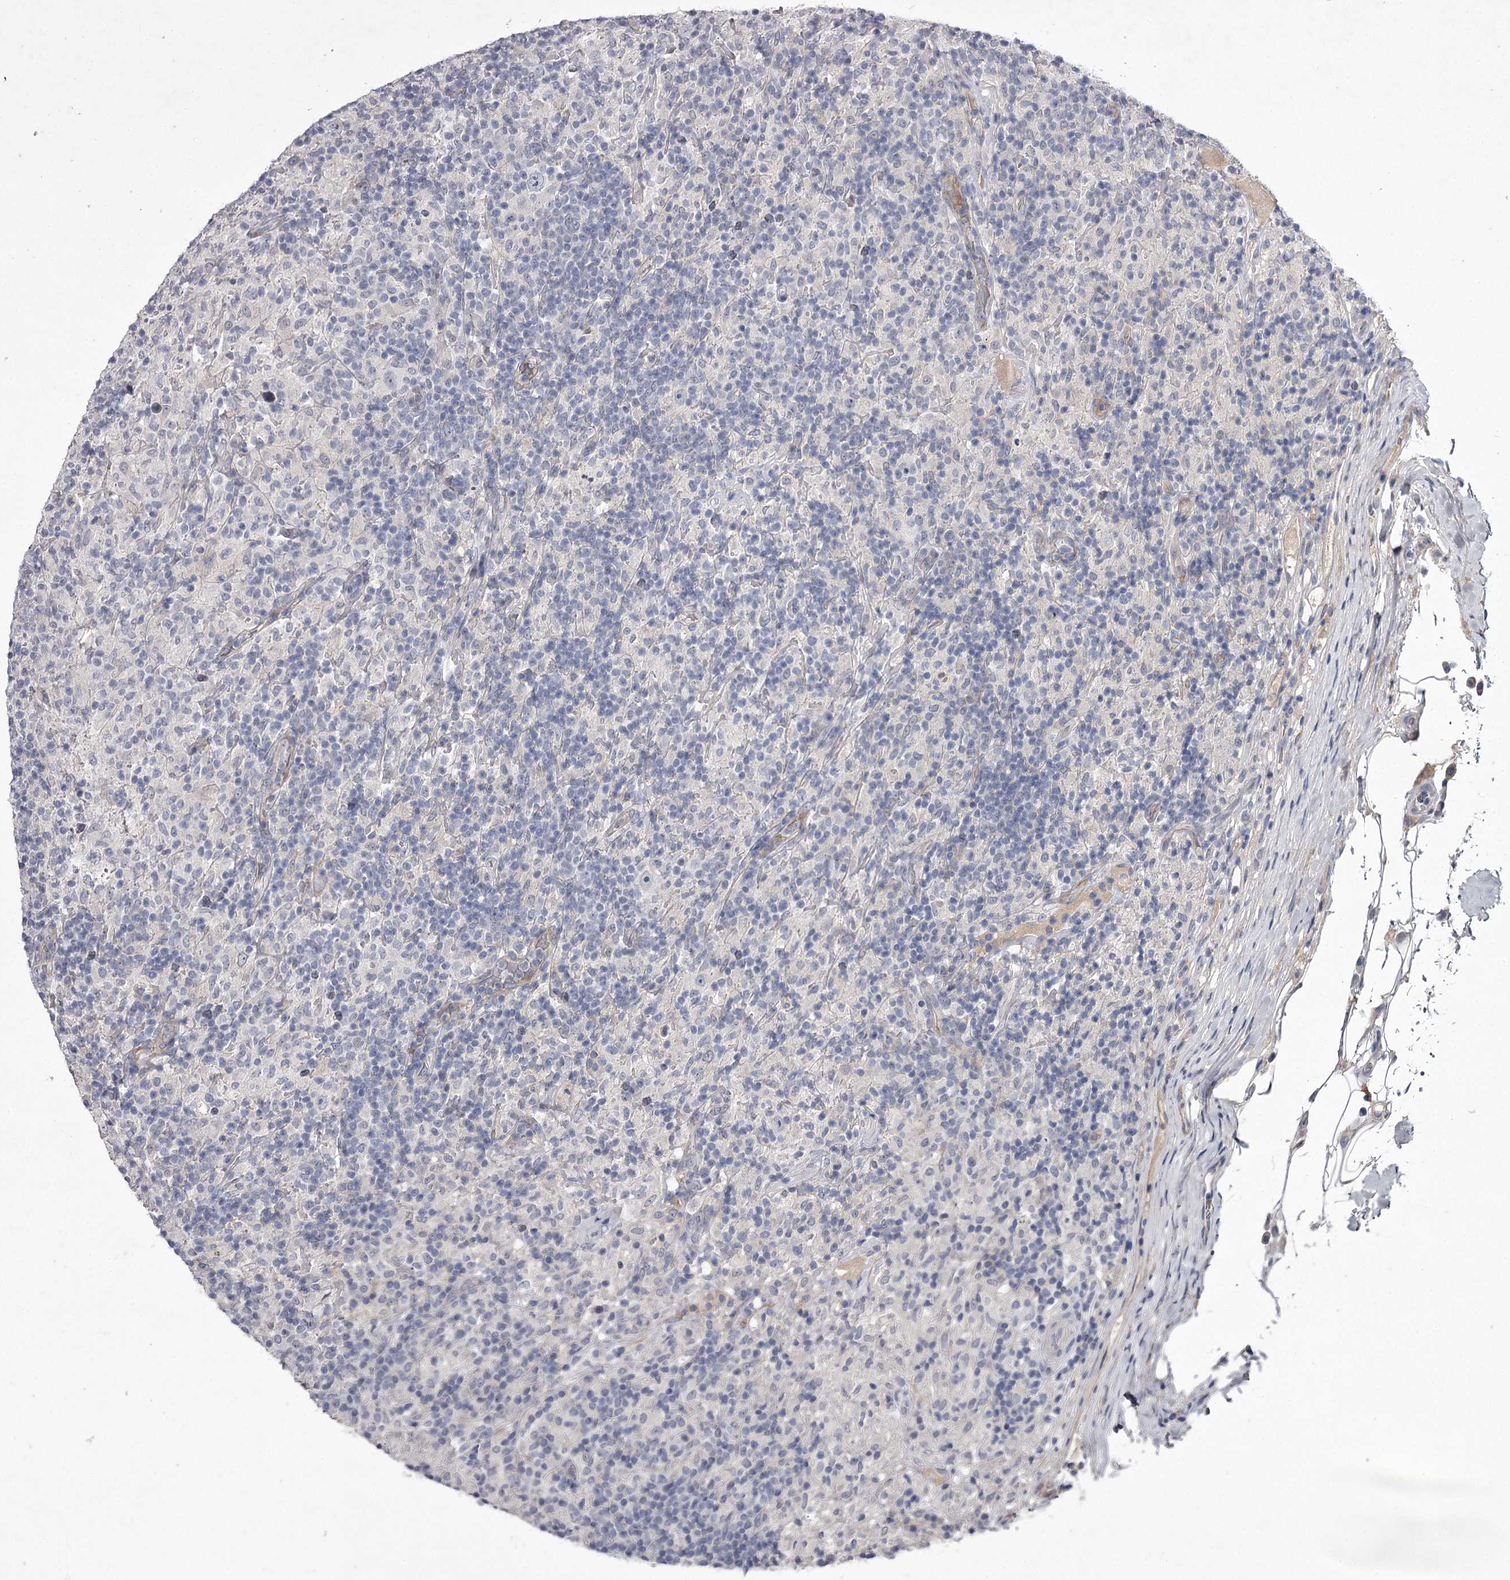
{"staining": {"intensity": "negative", "quantity": "none", "location": "none"}, "tissue": "lymphoma", "cell_type": "Tumor cells", "image_type": "cancer", "snomed": [{"axis": "morphology", "description": "Hodgkin's disease, NOS"}, {"axis": "topography", "description": "Lymph node"}], "caption": "Tumor cells are negative for brown protein staining in Hodgkin's disease. (Immunohistochemistry, brightfield microscopy, high magnification).", "gene": "FDXACB1", "patient": {"sex": "male", "age": 70}}